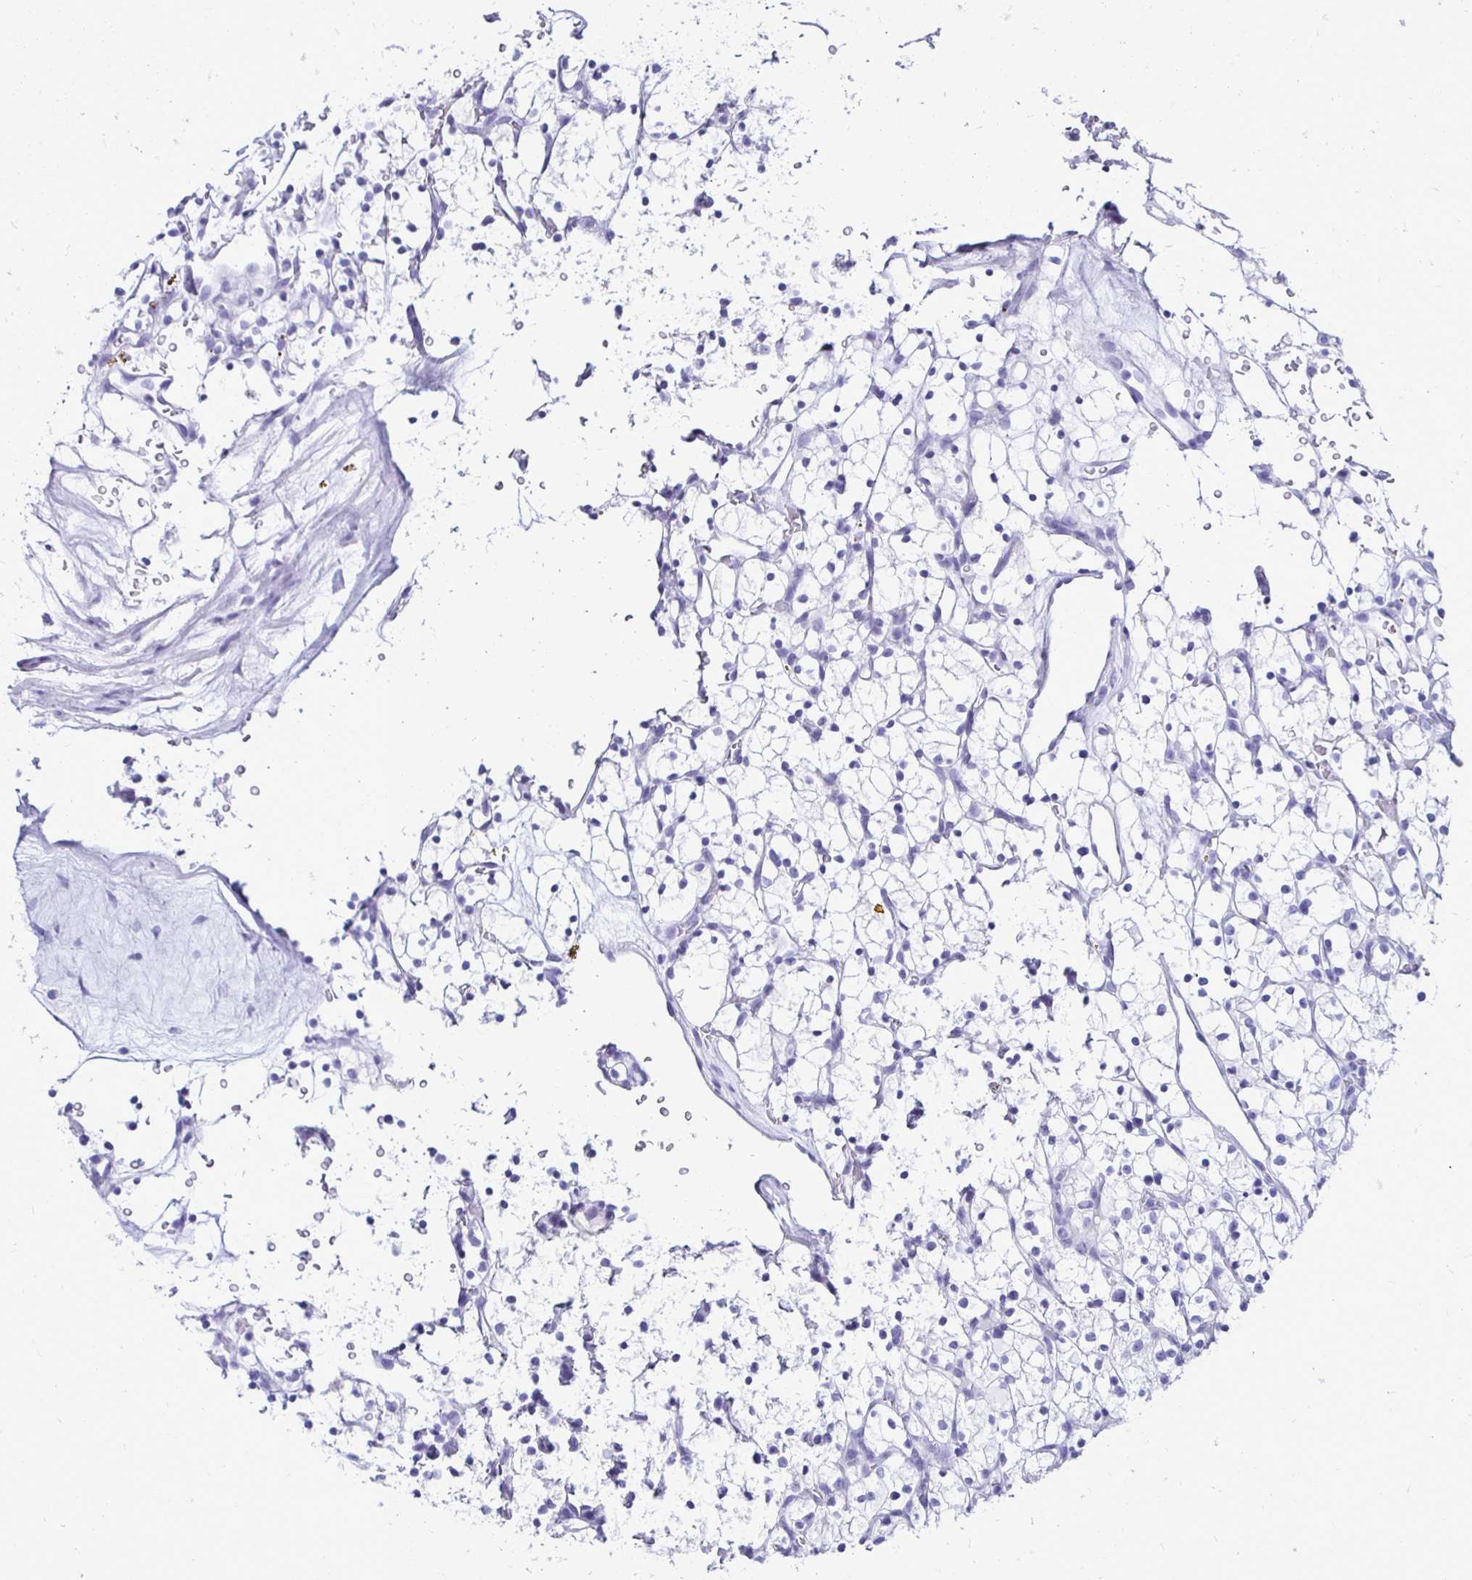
{"staining": {"intensity": "negative", "quantity": "none", "location": "none"}, "tissue": "renal cancer", "cell_type": "Tumor cells", "image_type": "cancer", "snomed": [{"axis": "morphology", "description": "Adenocarcinoma, NOS"}, {"axis": "topography", "description": "Kidney"}], "caption": "This photomicrograph is of renal cancer stained with immunohistochemistry to label a protein in brown with the nuclei are counter-stained blue. There is no positivity in tumor cells.", "gene": "CST5", "patient": {"sex": "female", "age": 64}}